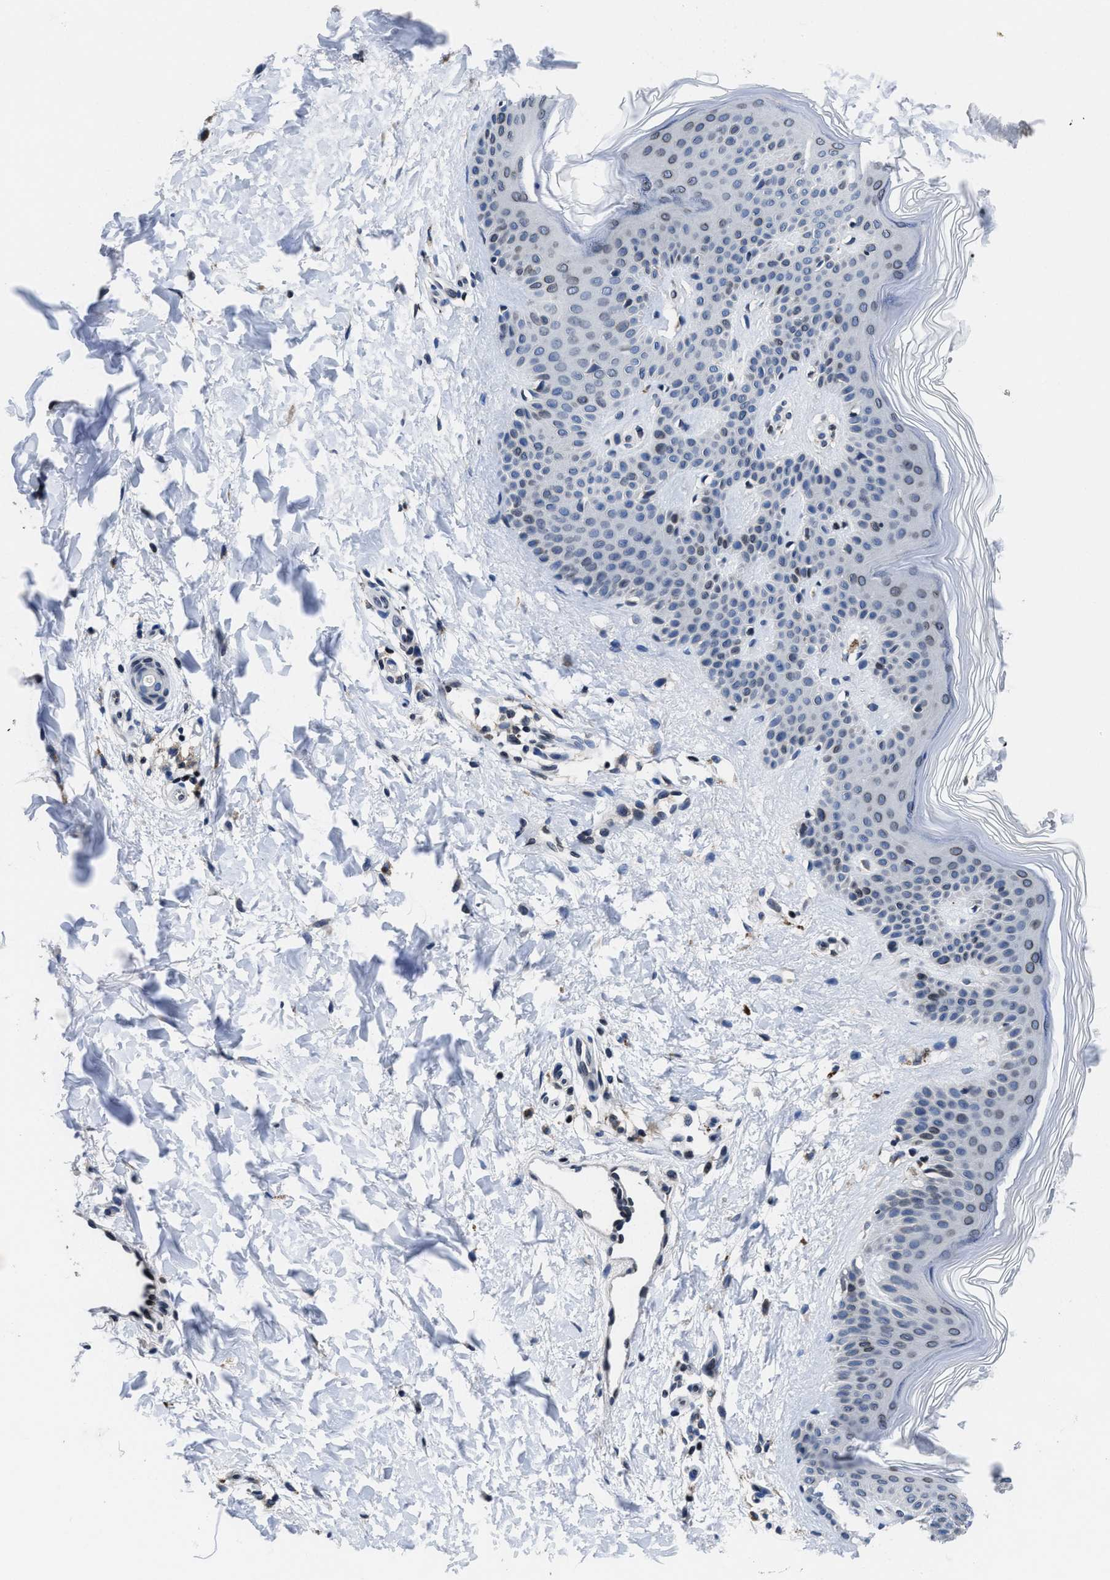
{"staining": {"intensity": "negative", "quantity": "none", "location": "none"}, "tissue": "skin", "cell_type": "Fibroblasts", "image_type": "normal", "snomed": [{"axis": "morphology", "description": "Normal tissue, NOS"}, {"axis": "morphology", "description": "Malignant melanoma, Metastatic site"}, {"axis": "topography", "description": "Skin"}], "caption": "Micrograph shows no protein expression in fibroblasts of benign skin. (Stains: DAB (3,3'-diaminobenzidine) immunohistochemistry with hematoxylin counter stain, Microscopy: brightfield microscopy at high magnification).", "gene": "CACNA1D", "patient": {"sex": "male", "age": 41}}